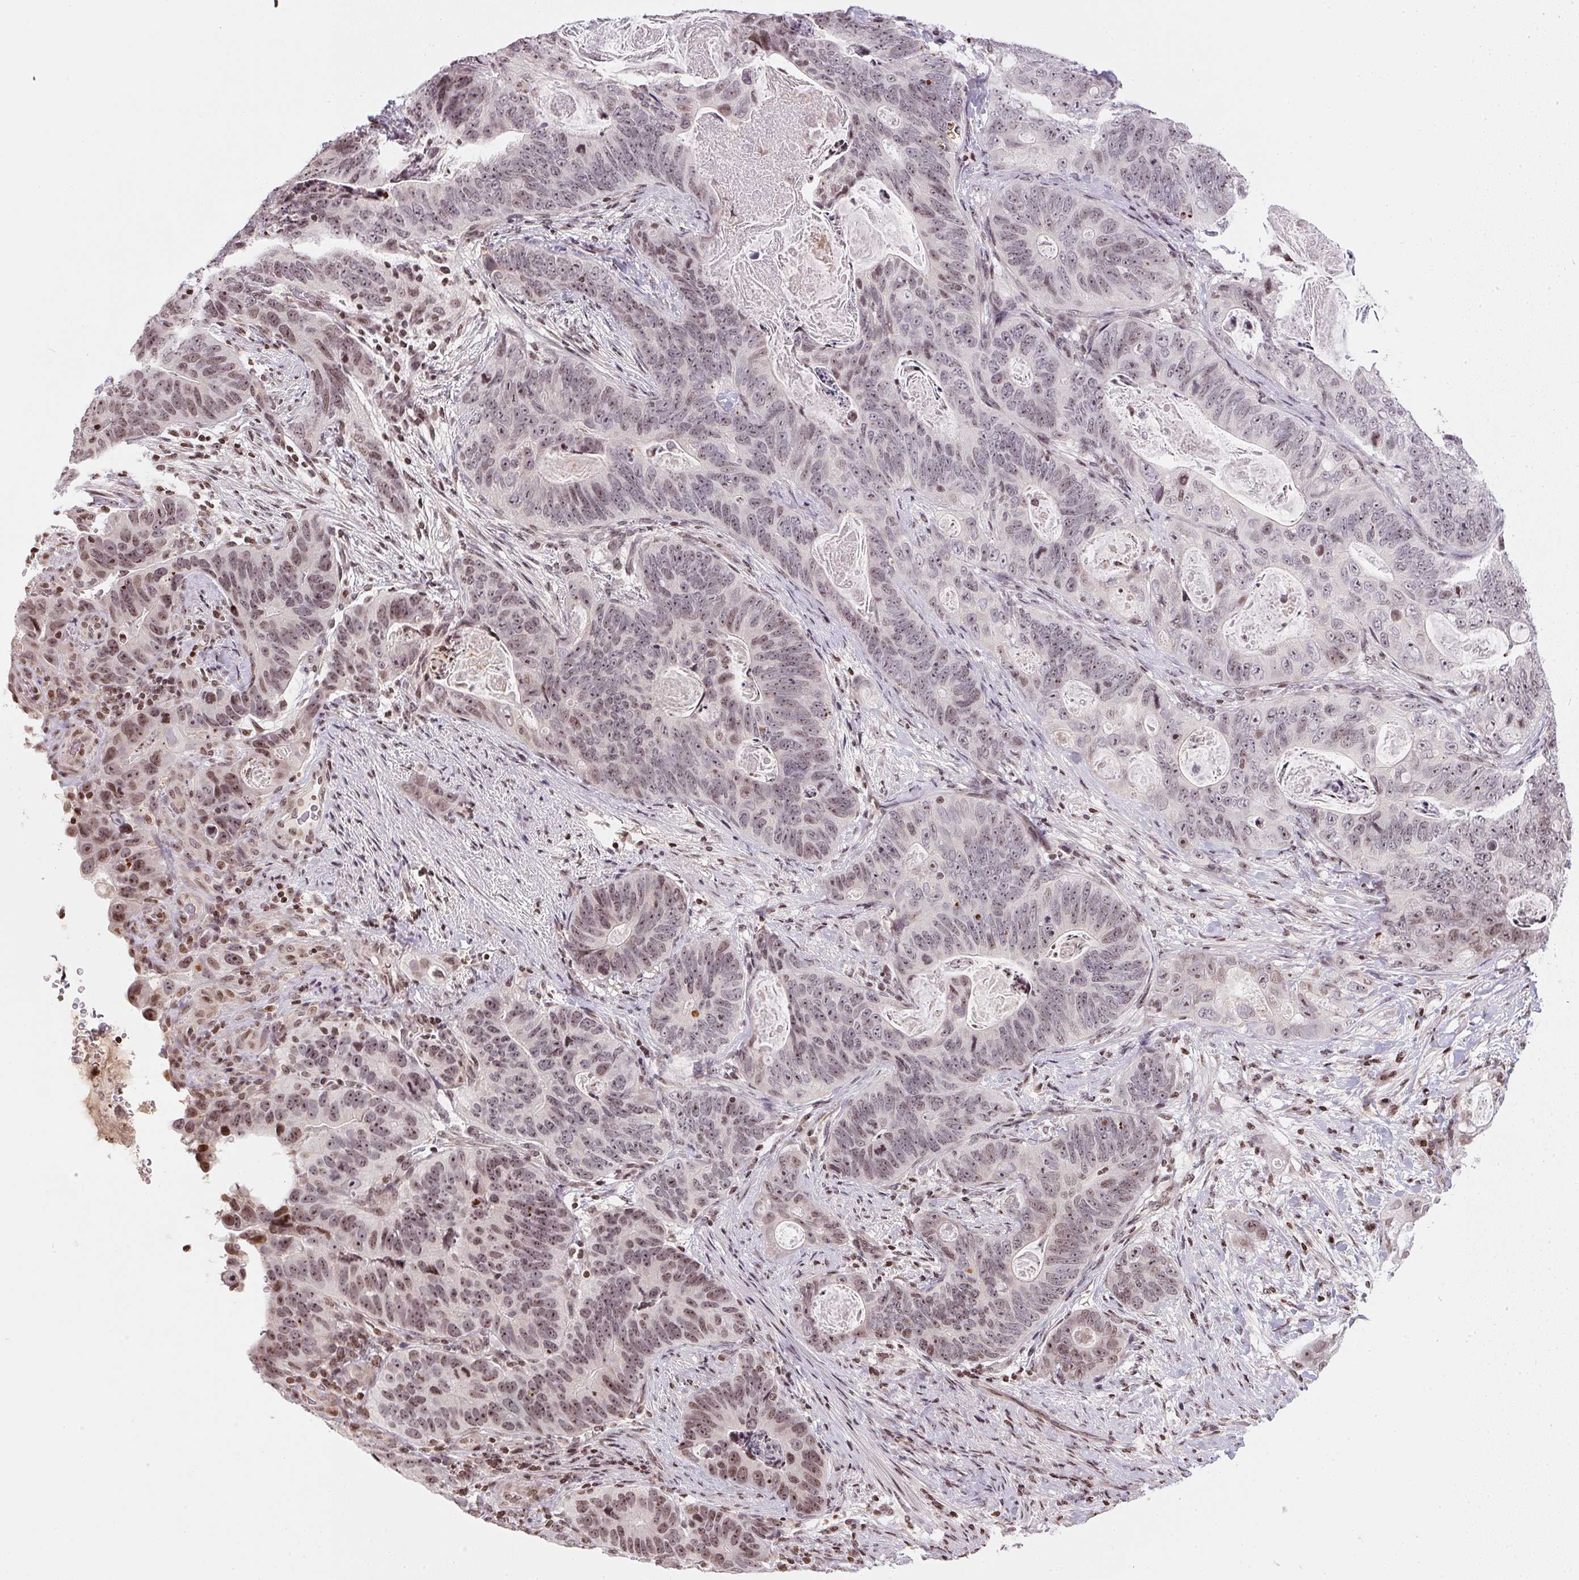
{"staining": {"intensity": "weak", "quantity": "25%-75%", "location": "nuclear"}, "tissue": "stomach cancer", "cell_type": "Tumor cells", "image_type": "cancer", "snomed": [{"axis": "morphology", "description": "Normal tissue, NOS"}, {"axis": "morphology", "description": "Adenocarcinoma, NOS"}, {"axis": "topography", "description": "Stomach"}], "caption": "DAB immunohistochemical staining of stomach adenocarcinoma shows weak nuclear protein positivity in approximately 25%-75% of tumor cells.", "gene": "RNF181", "patient": {"sex": "female", "age": 89}}